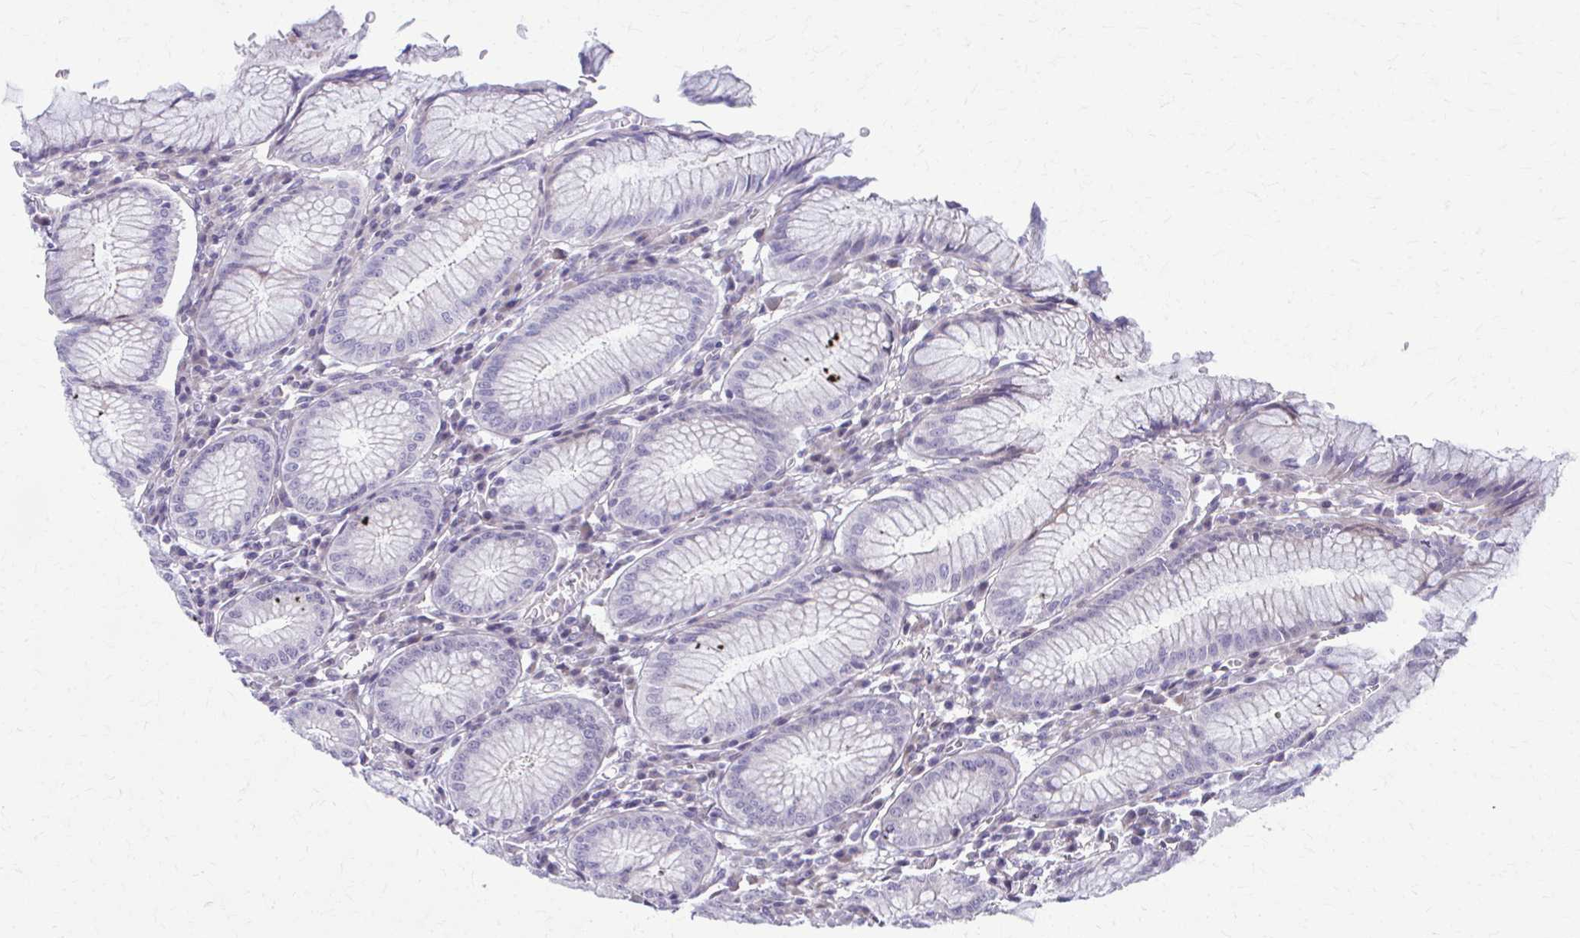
{"staining": {"intensity": "moderate", "quantity": "25%-75%", "location": "cytoplasmic/membranous"}, "tissue": "stomach", "cell_type": "Glandular cells", "image_type": "normal", "snomed": [{"axis": "morphology", "description": "Normal tissue, NOS"}, {"axis": "topography", "description": "Stomach"}], "caption": "Benign stomach displays moderate cytoplasmic/membranous positivity in about 25%-75% of glandular cells (DAB = brown stain, brightfield microscopy at high magnification)..", "gene": "MAF1", "patient": {"sex": "male", "age": 55}}